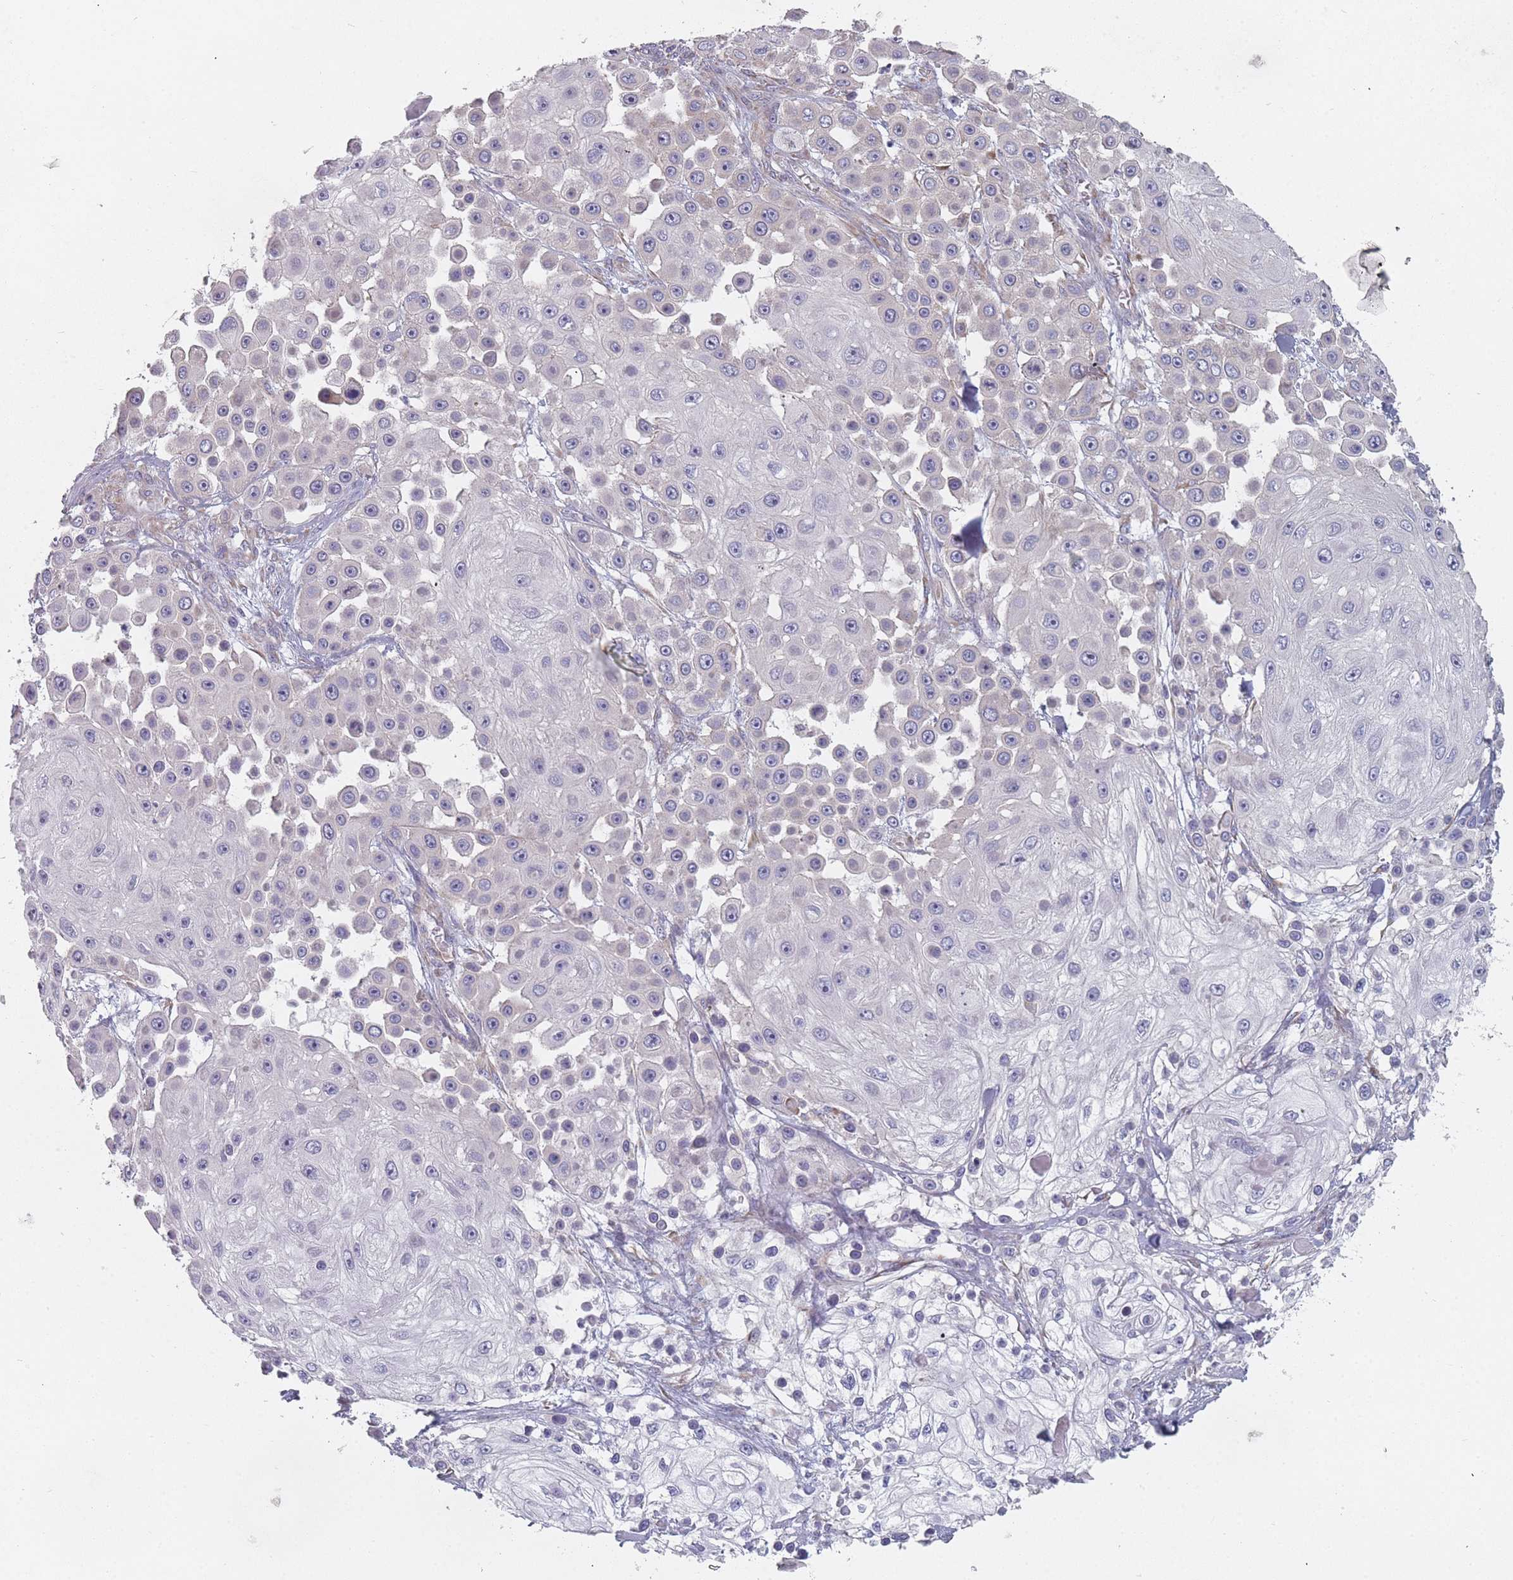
{"staining": {"intensity": "negative", "quantity": "none", "location": "none"}, "tissue": "skin cancer", "cell_type": "Tumor cells", "image_type": "cancer", "snomed": [{"axis": "morphology", "description": "Squamous cell carcinoma, NOS"}, {"axis": "topography", "description": "Skin"}], "caption": "Skin cancer (squamous cell carcinoma) stained for a protein using IHC demonstrates no positivity tumor cells.", "gene": "CACNG5", "patient": {"sex": "male", "age": 67}}